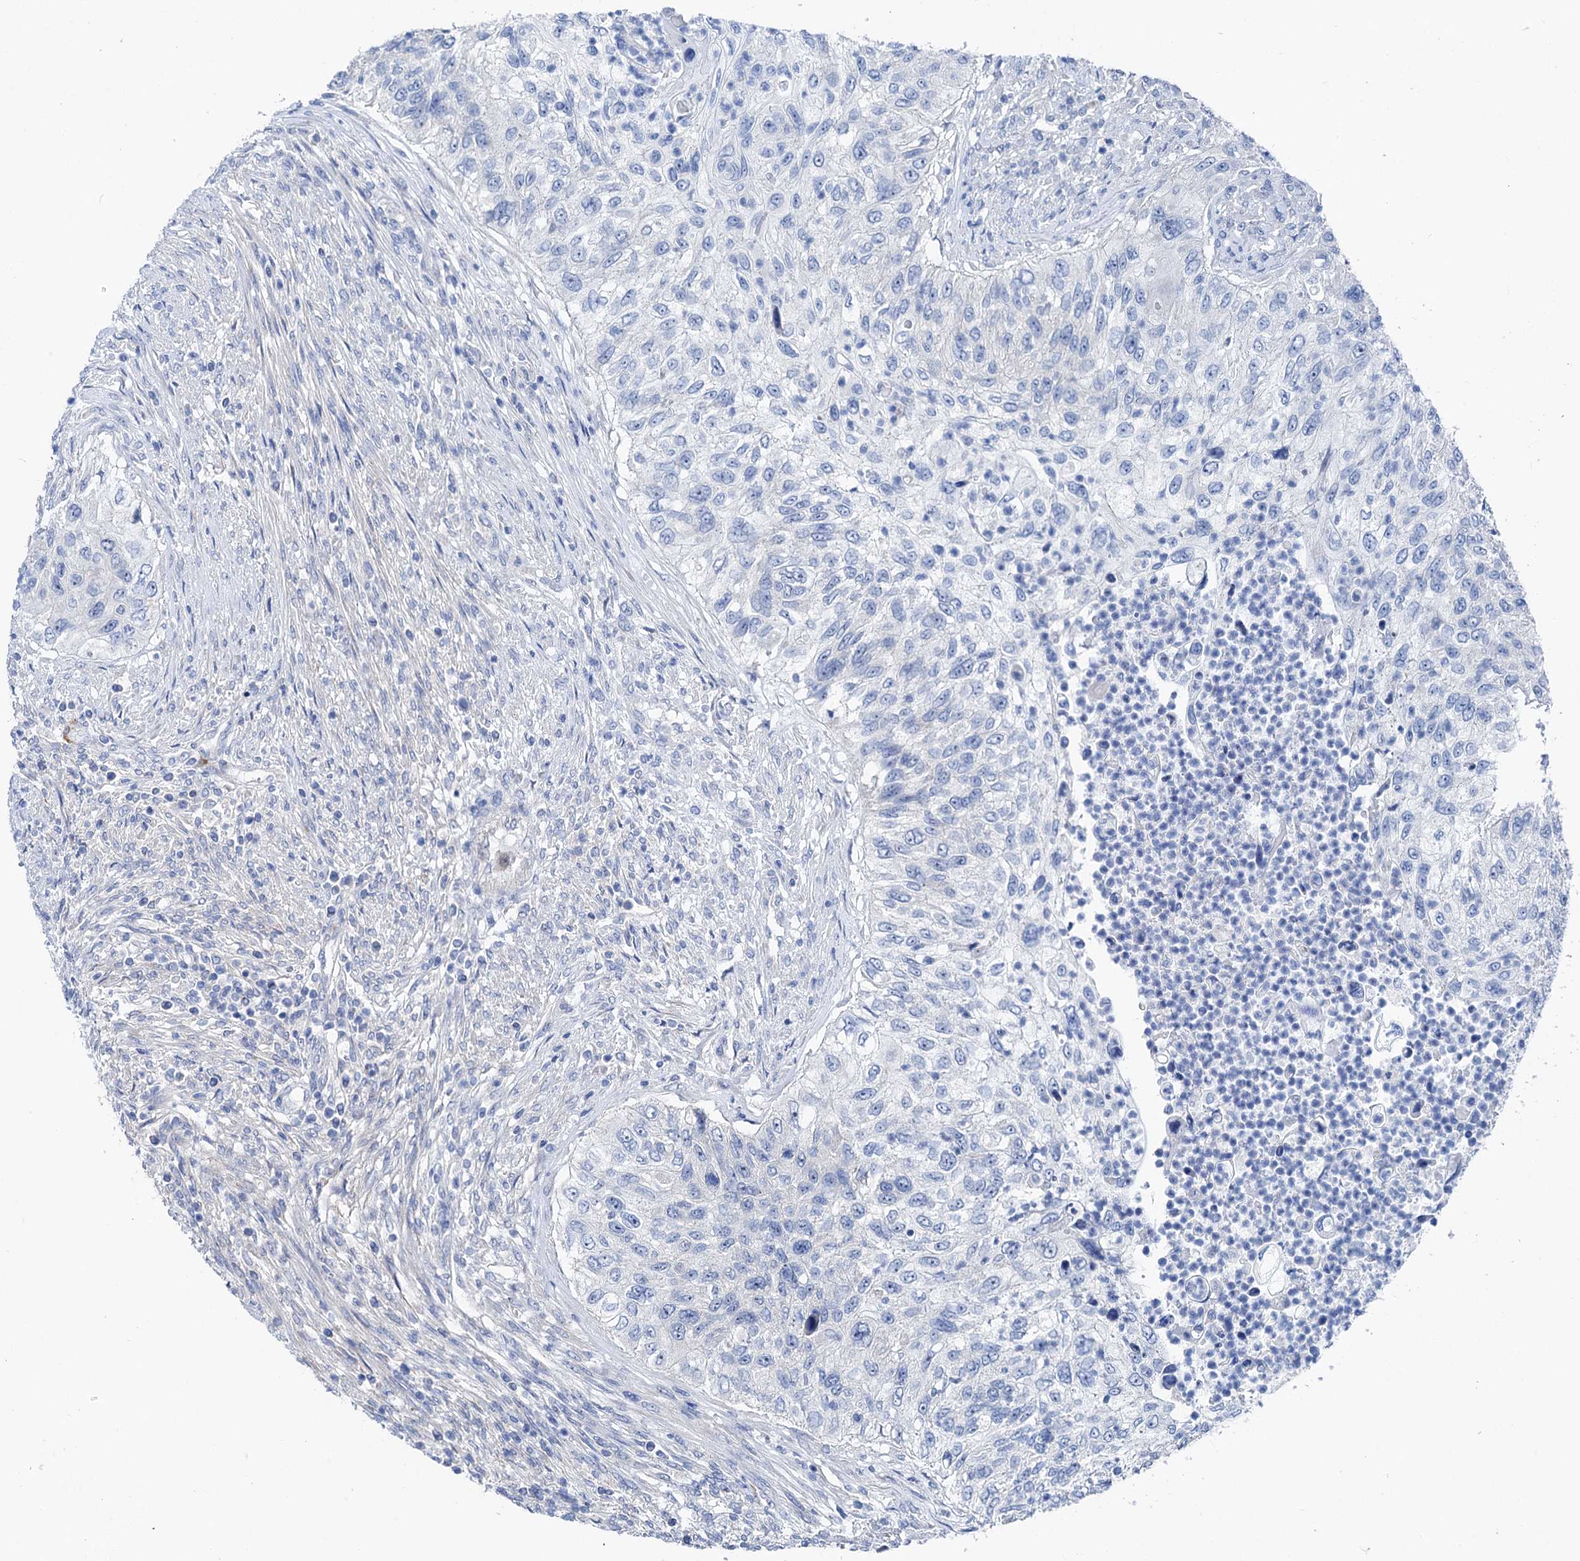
{"staining": {"intensity": "negative", "quantity": "none", "location": "none"}, "tissue": "urothelial cancer", "cell_type": "Tumor cells", "image_type": "cancer", "snomed": [{"axis": "morphology", "description": "Urothelial carcinoma, High grade"}, {"axis": "topography", "description": "Urinary bladder"}], "caption": "The immunohistochemistry histopathology image has no significant positivity in tumor cells of urothelial cancer tissue. Brightfield microscopy of immunohistochemistry (IHC) stained with DAB (3,3'-diaminobenzidine) (brown) and hematoxylin (blue), captured at high magnification.", "gene": "SHROOM1", "patient": {"sex": "female", "age": 60}}